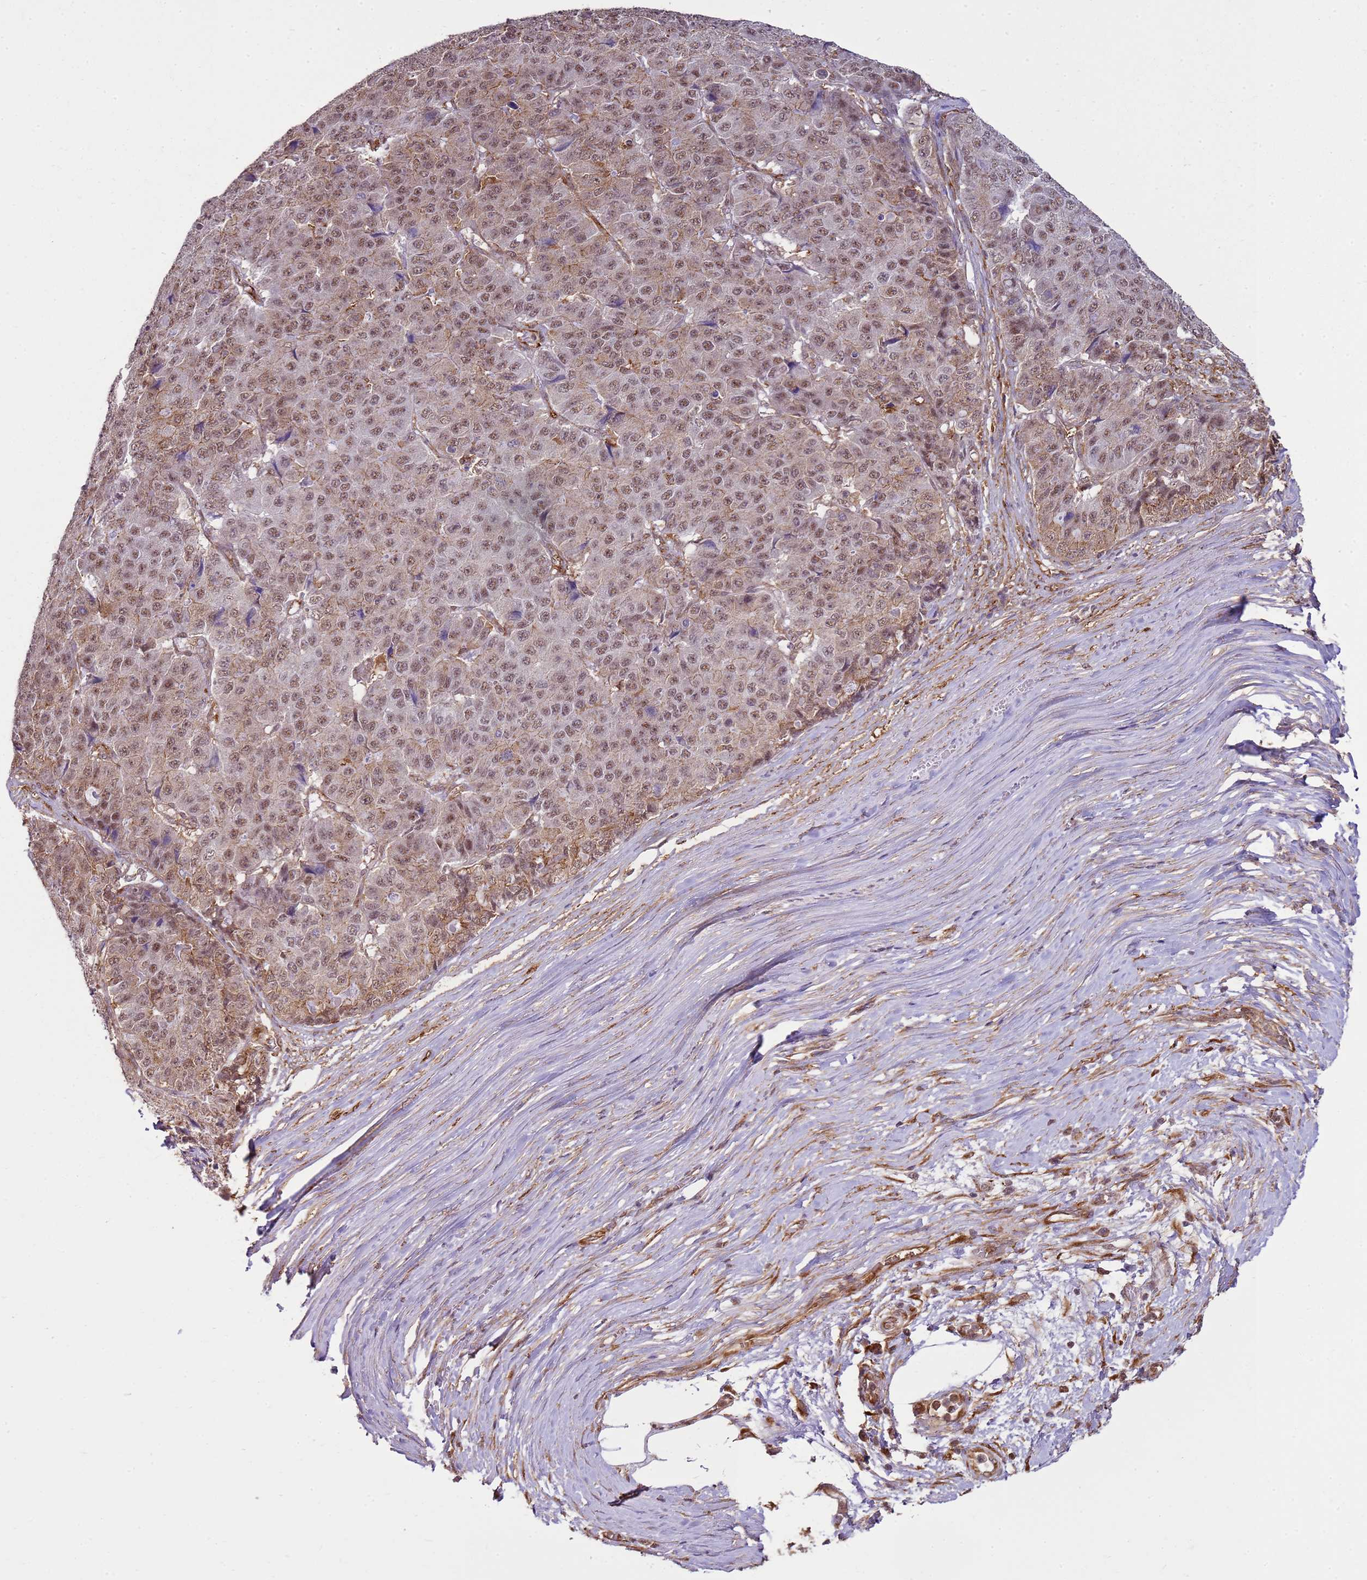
{"staining": {"intensity": "weak", "quantity": ">75%", "location": "cytoplasmic/membranous,nuclear"}, "tissue": "pancreatic cancer", "cell_type": "Tumor cells", "image_type": "cancer", "snomed": [{"axis": "morphology", "description": "Adenocarcinoma, NOS"}, {"axis": "topography", "description": "Pancreas"}], "caption": "IHC of human pancreatic cancer displays low levels of weak cytoplasmic/membranous and nuclear expression in approximately >75% of tumor cells. (brown staining indicates protein expression, while blue staining denotes nuclei).", "gene": "GABRE", "patient": {"sex": "male", "age": 50}}